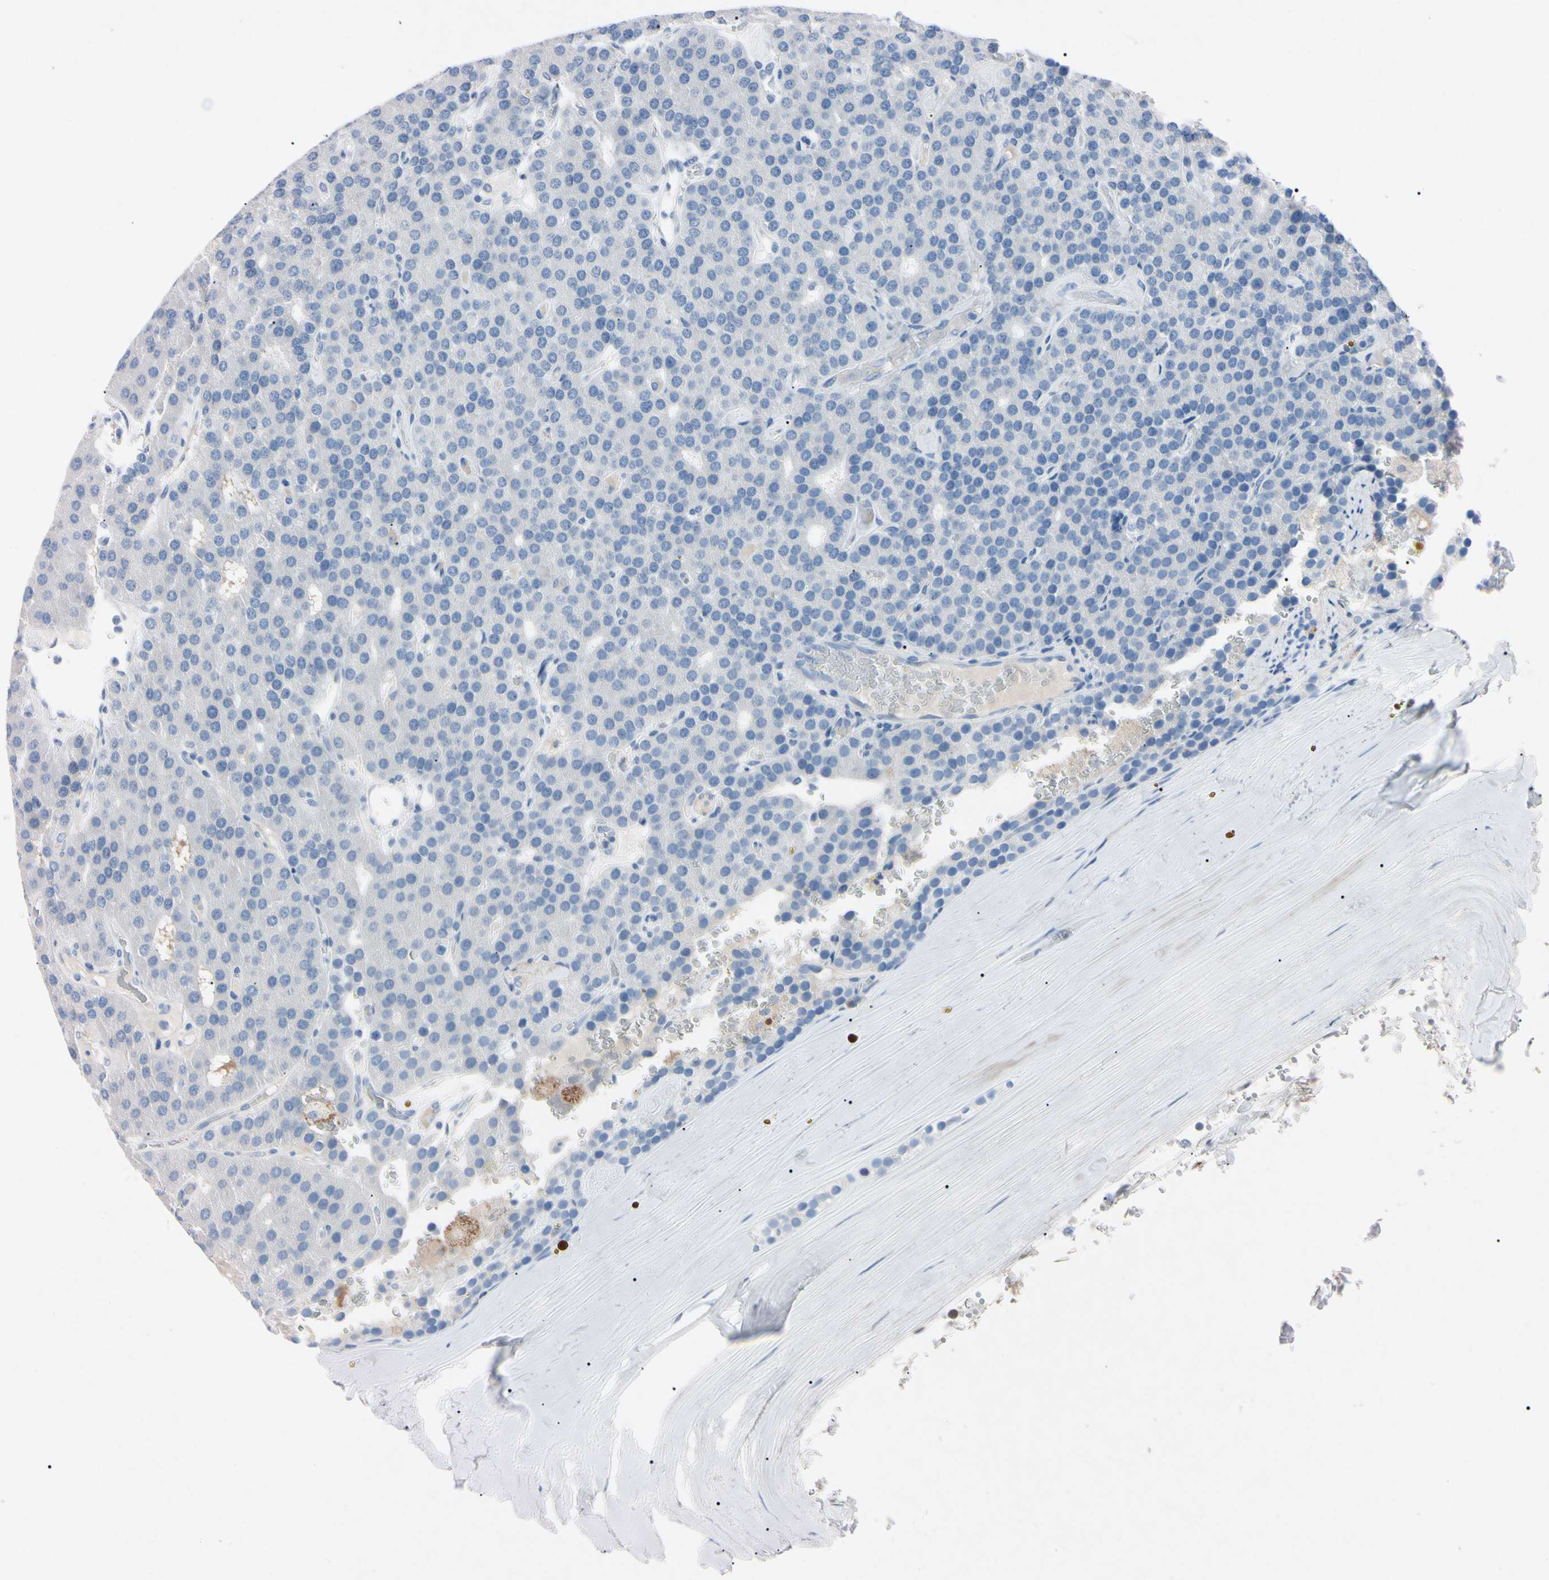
{"staining": {"intensity": "negative", "quantity": "none", "location": "none"}, "tissue": "parathyroid gland", "cell_type": "Glandular cells", "image_type": "normal", "snomed": [{"axis": "morphology", "description": "Normal tissue, NOS"}, {"axis": "morphology", "description": "Adenoma, NOS"}, {"axis": "topography", "description": "Parathyroid gland"}], "caption": "IHC of unremarkable parathyroid gland shows no staining in glandular cells.", "gene": "ELN", "patient": {"sex": "female", "age": 86}}